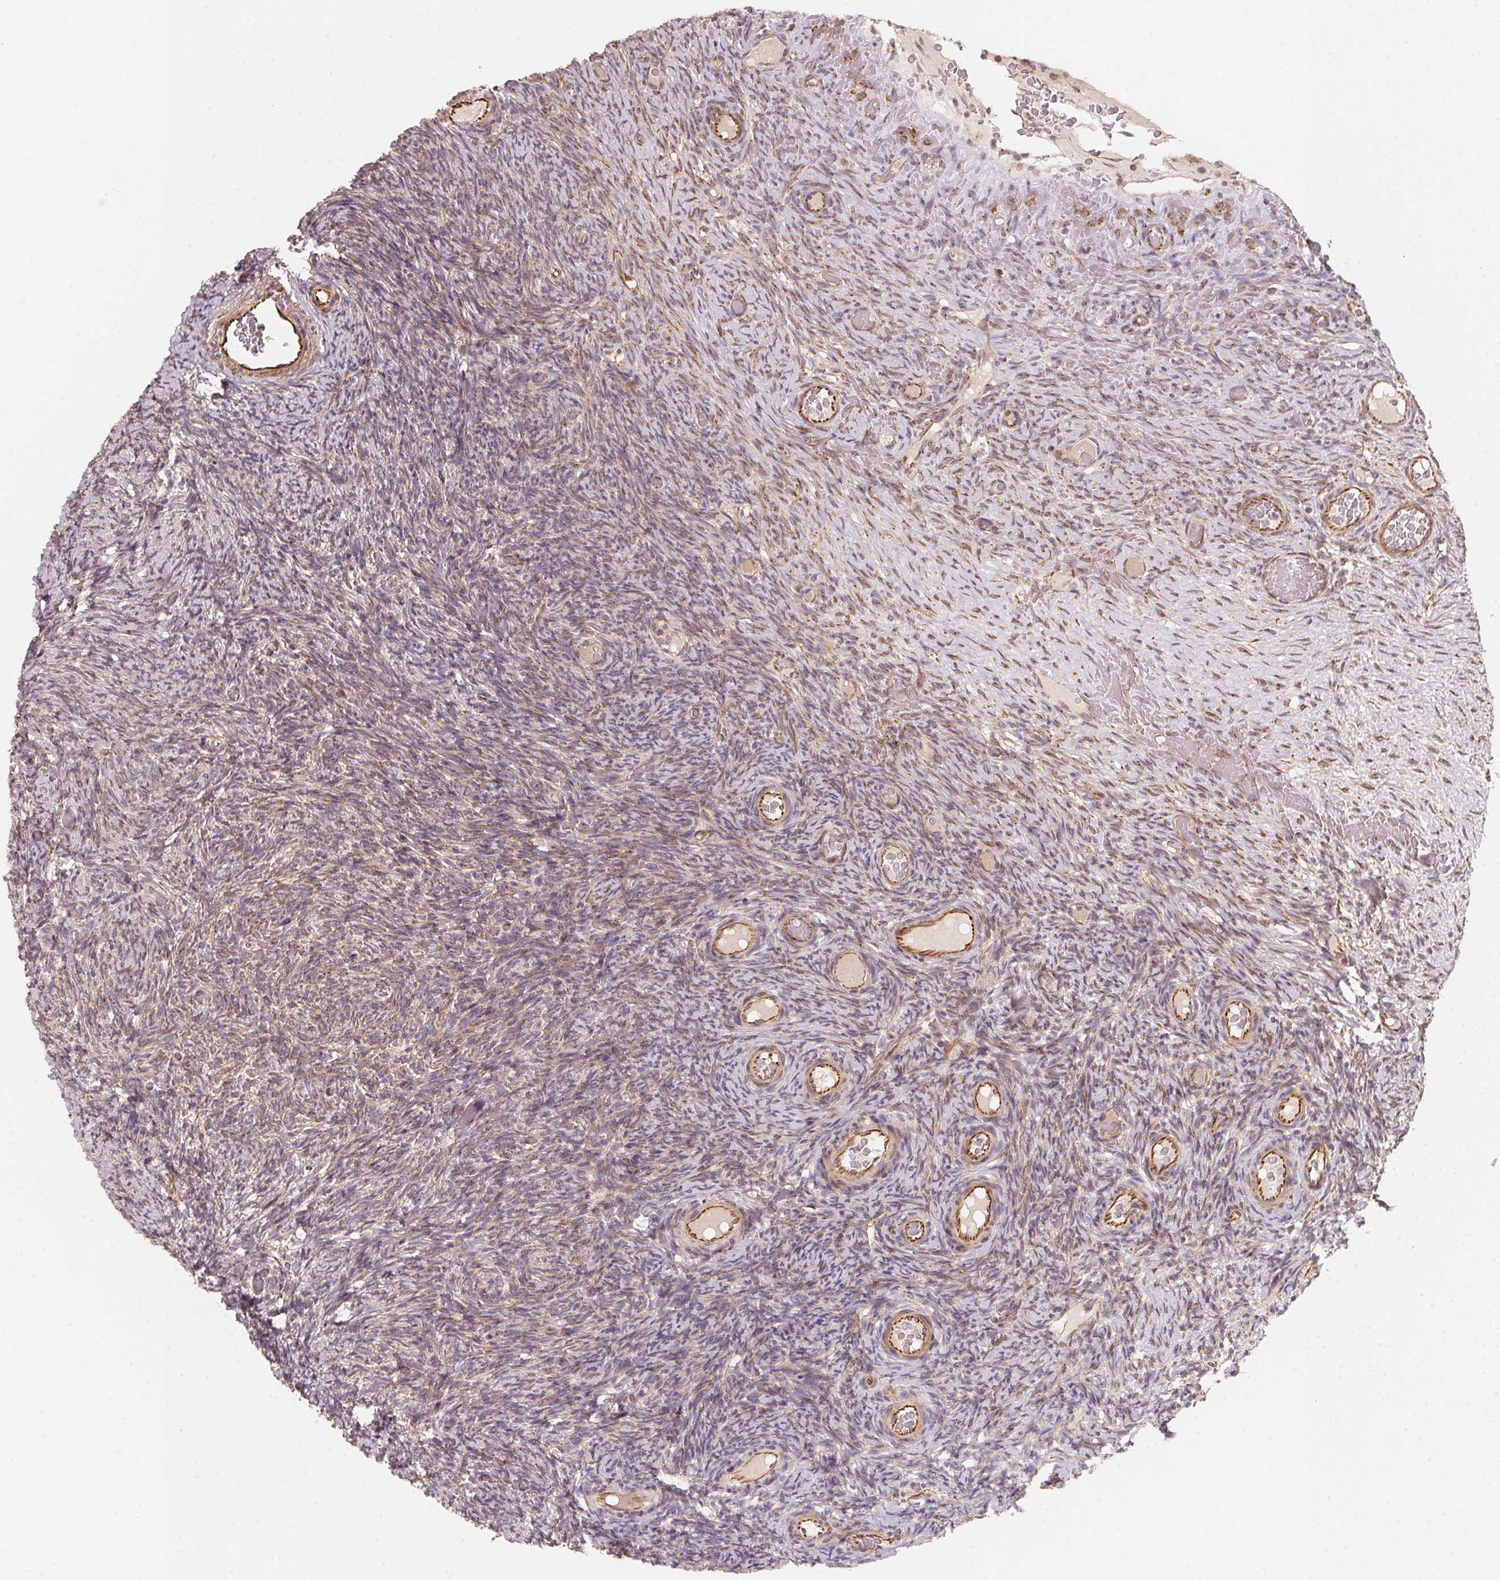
{"staining": {"intensity": "weak", "quantity": ">75%", "location": "cytoplasmic/membranous"}, "tissue": "ovary", "cell_type": "Follicle cells", "image_type": "normal", "snomed": [{"axis": "morphology", "description": "Normal tissue, NOS"}, {"axis": "topography", "description": "Ovary"}], "caption": "A brown stain shows weak cytoplasmic/membranous staining of a protein in follicle cells of unremarkable human ovary.", "gene": "TSPAN12", "patient": {"sex": "female", "age": 34}}